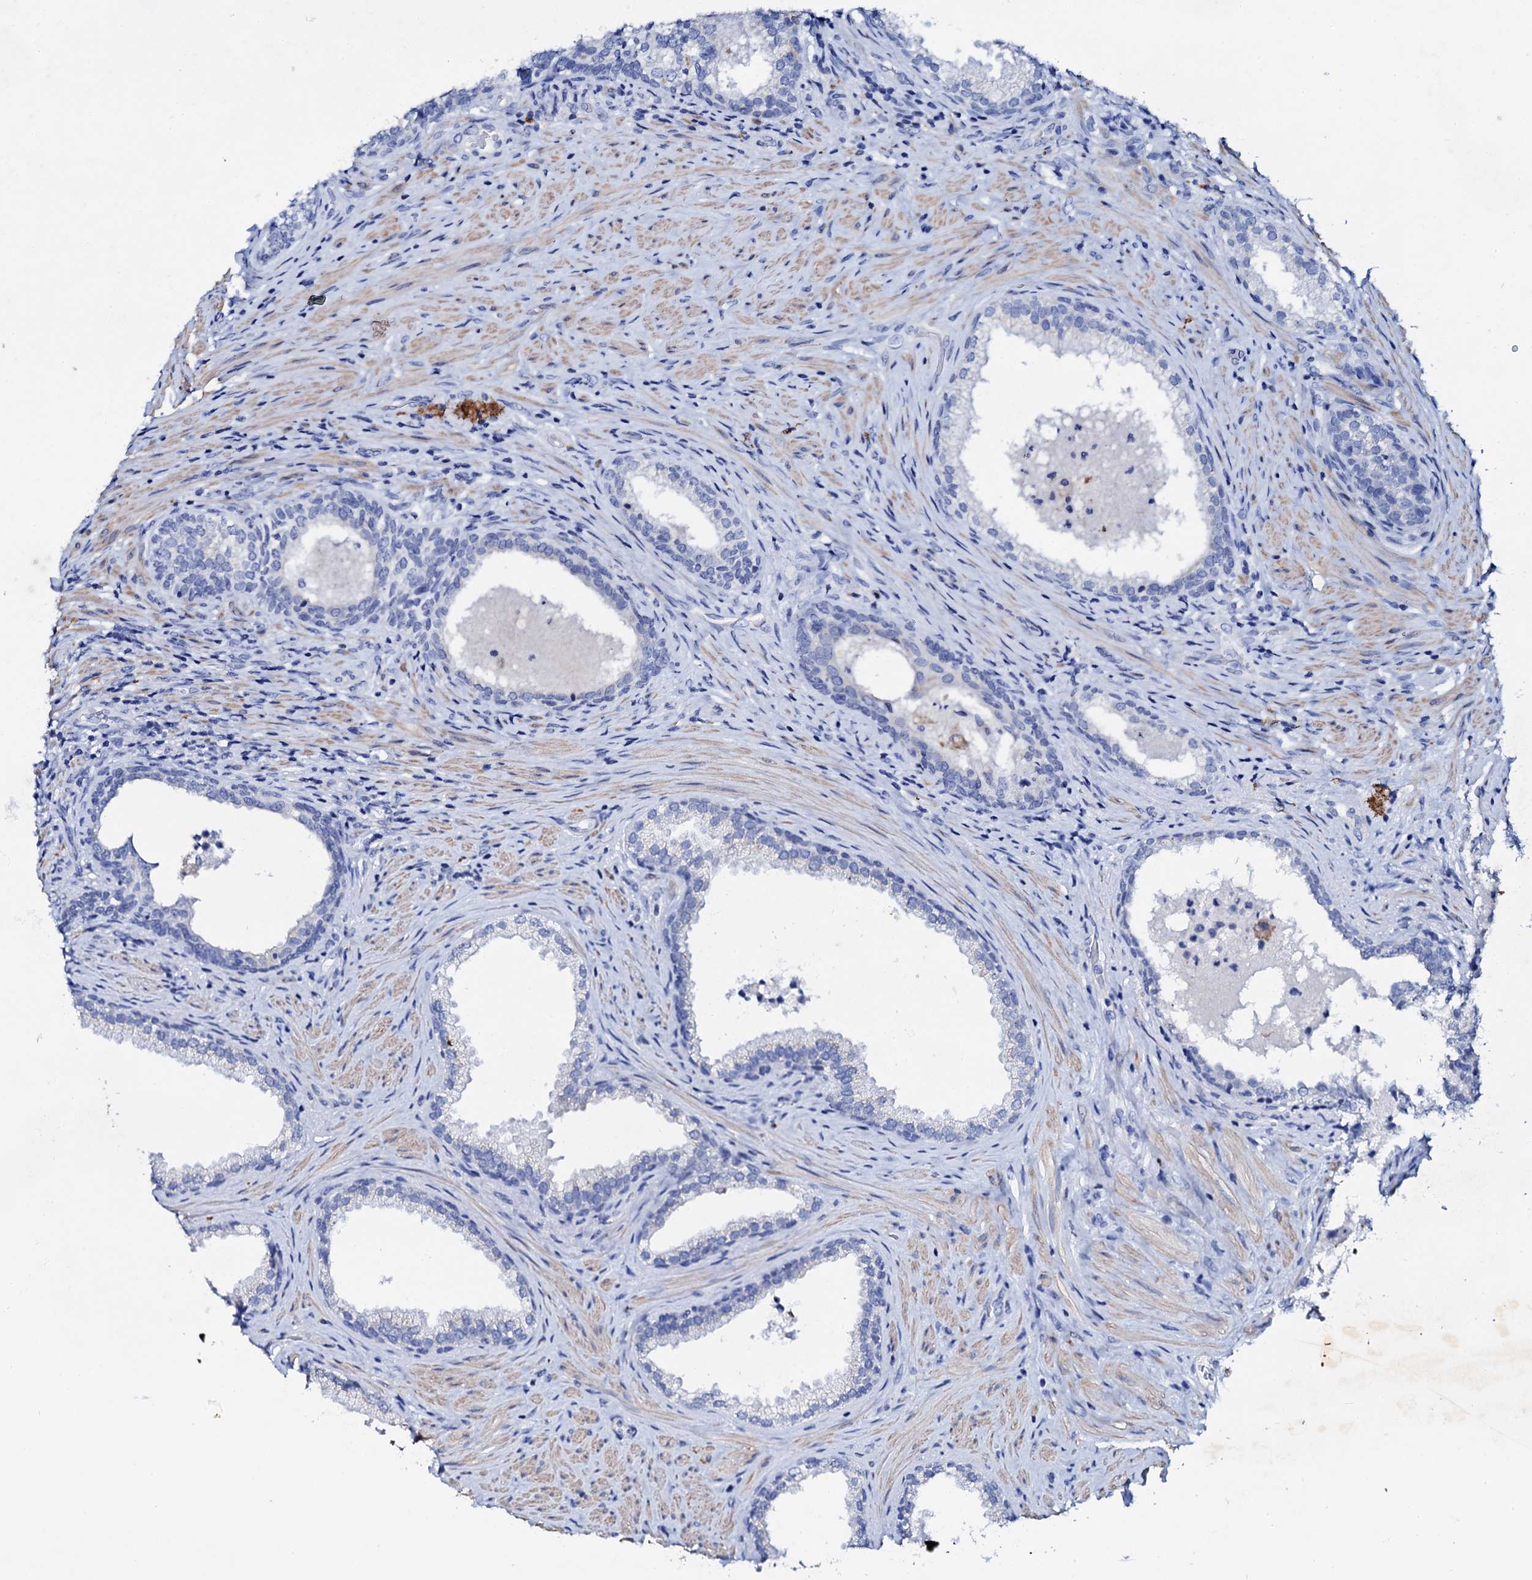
{"staining": {"intensity": "negative", "quantity": "none", "location": "none"}, "tissue": "prostate", "cell_type": "Glandular cells", "image_type": "normal", "snomed": [{"axis": "morphology", "description": "Normal tissue, NOS"}, {"axis": "topography", "description": "Prostate"}], "caption": "High magnification brightfield microscopy of normal prostate stained with DAB (brown) and counterstained with hematoxylin (blue): glandular cells show no significant positivity.", "gene": "GLB1L3", "patient": {"sex": "male", "age": 76}}